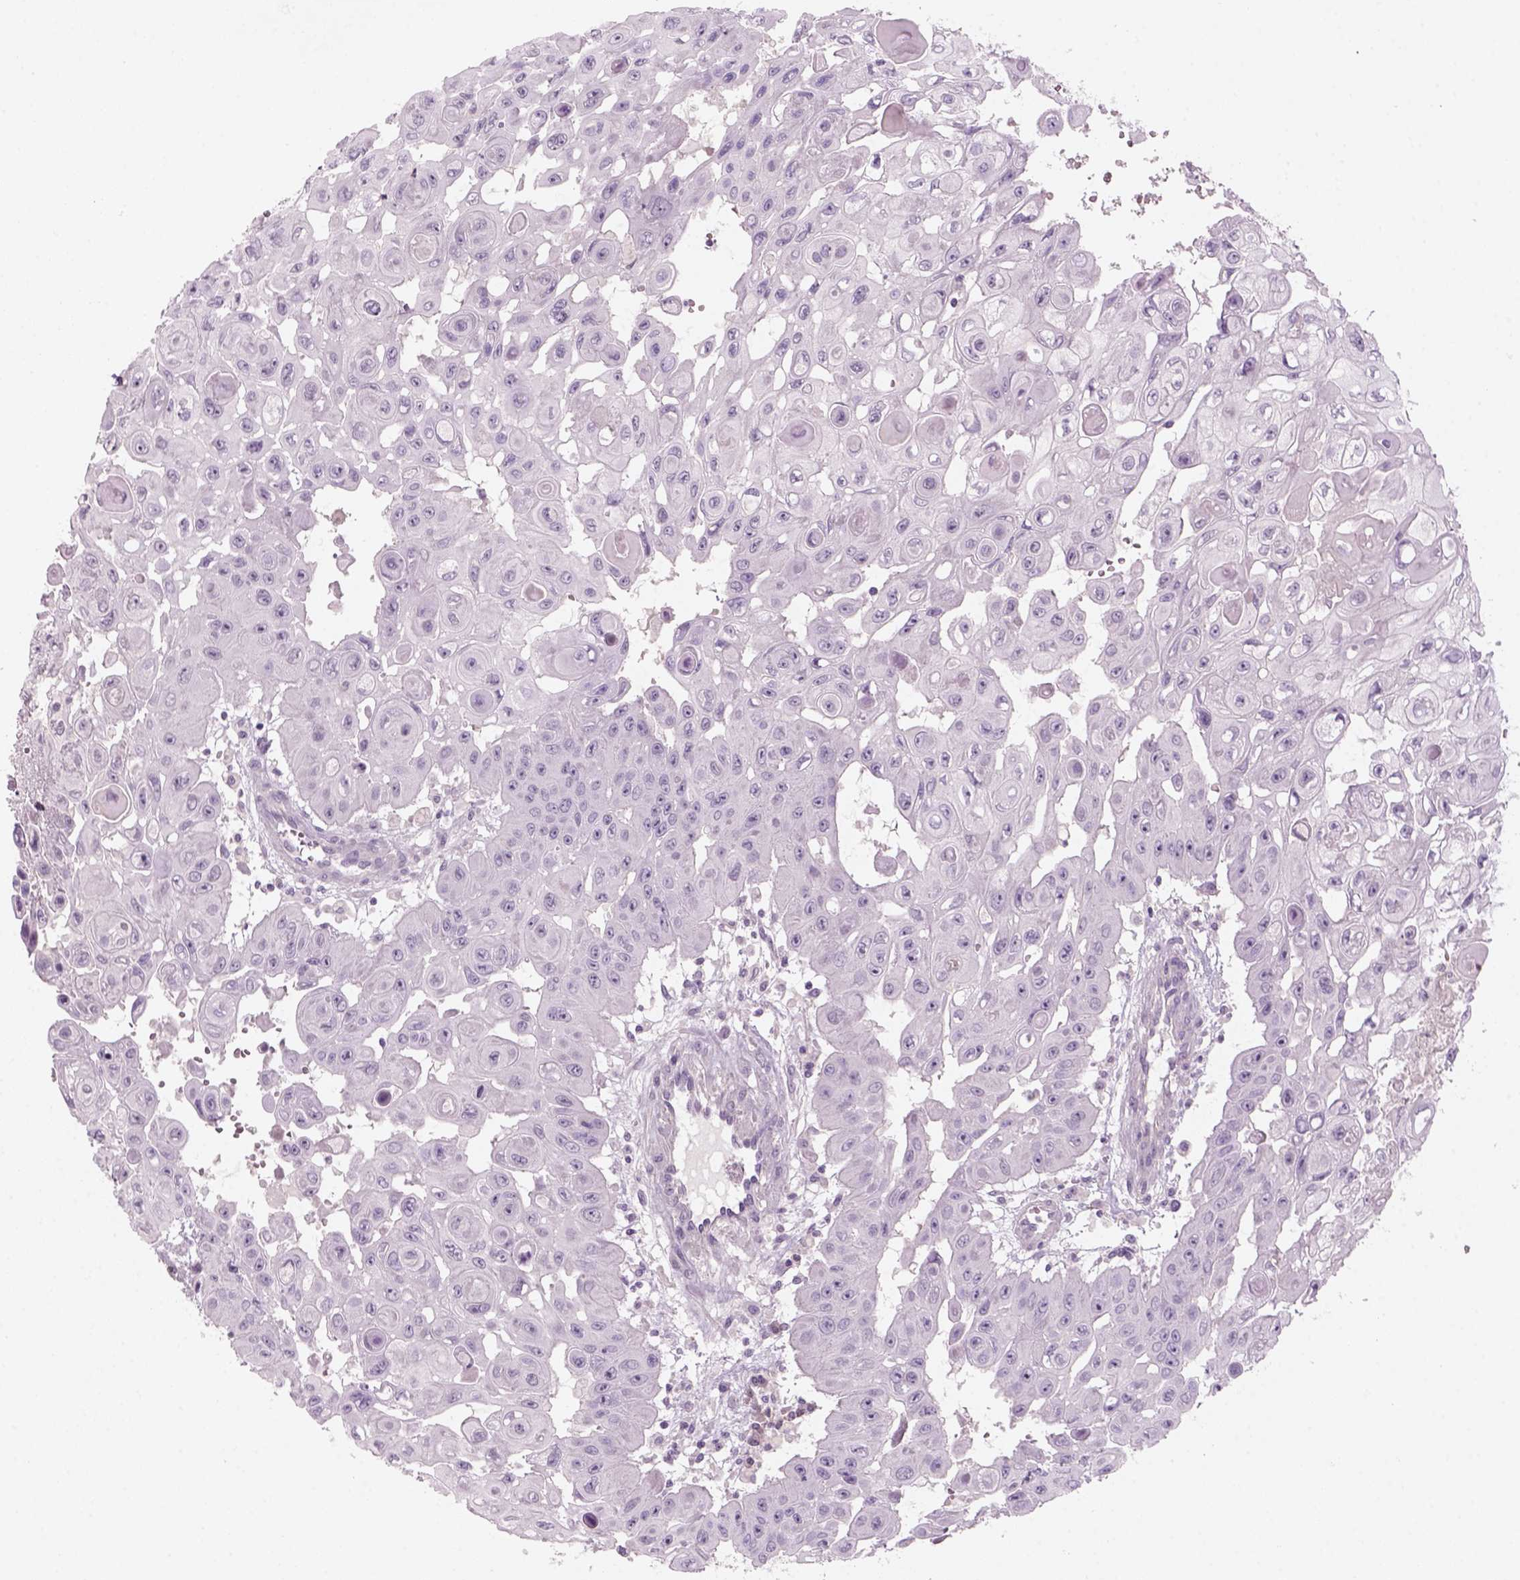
{"staining": {"intensity": "negative", "quantity": "none", "location": "none"}, "tissue": "head and neck cancer", "cell_type": "Tumor cells", "image_type": "cancer", "snomed": [{"axis": "morphology", "description": "Adenocarcinoma, NOS"}, {"axis": "topography", "description": "Head-Neck"}], "caption": "Tumor cells show no significant protein staining in head and neck cancer (adenocarcinoma). (DAB immunohistochemistry with hematoxylin counter stain).", "gene": "KRT25", "patient": {"sex": "male", "age": 73}}